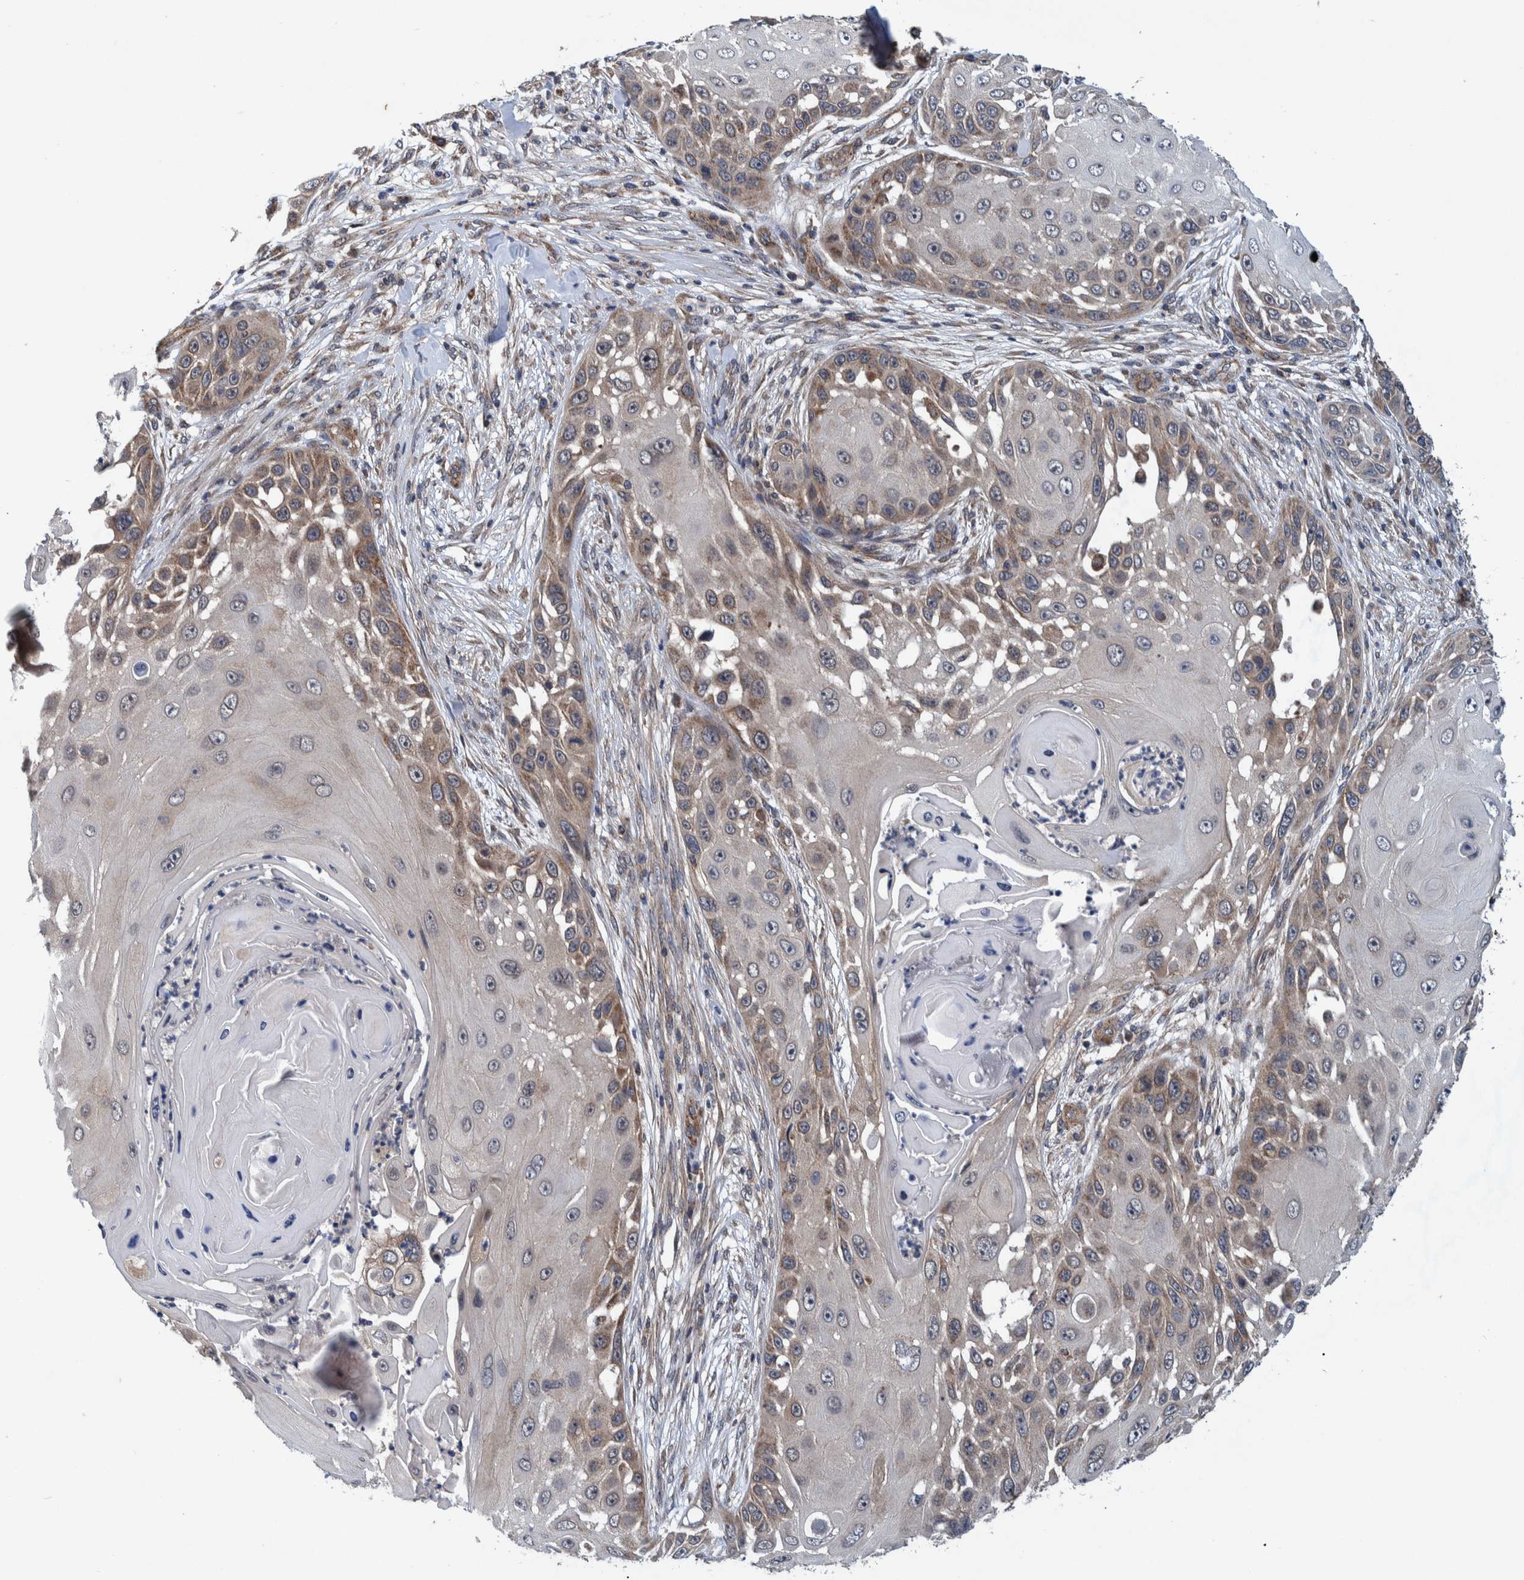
{"staining": {"intensity": "weak", "quantity": "25%-75%", "location": "cytoplasmic/membranous,nuclear"}, "tissue": "skin cancer", "cell_type": "Tumor cells", "image_type": "cancer", "snomed": [{"axis": "morphology", "description": "Squamous cell carcinoma, NOS"}, {"axis": "topography", "description": "Skin"}], "caption": "About 25%-75% of tumor cells in human skin squamous cell carcinoma exhibit weak cytoplasmic/membranous and nuclear protein expression as visualized by brown immunohistochemical staining.", "gene": "MRPS7", "patient": {"sex": "female", "age": 44}}